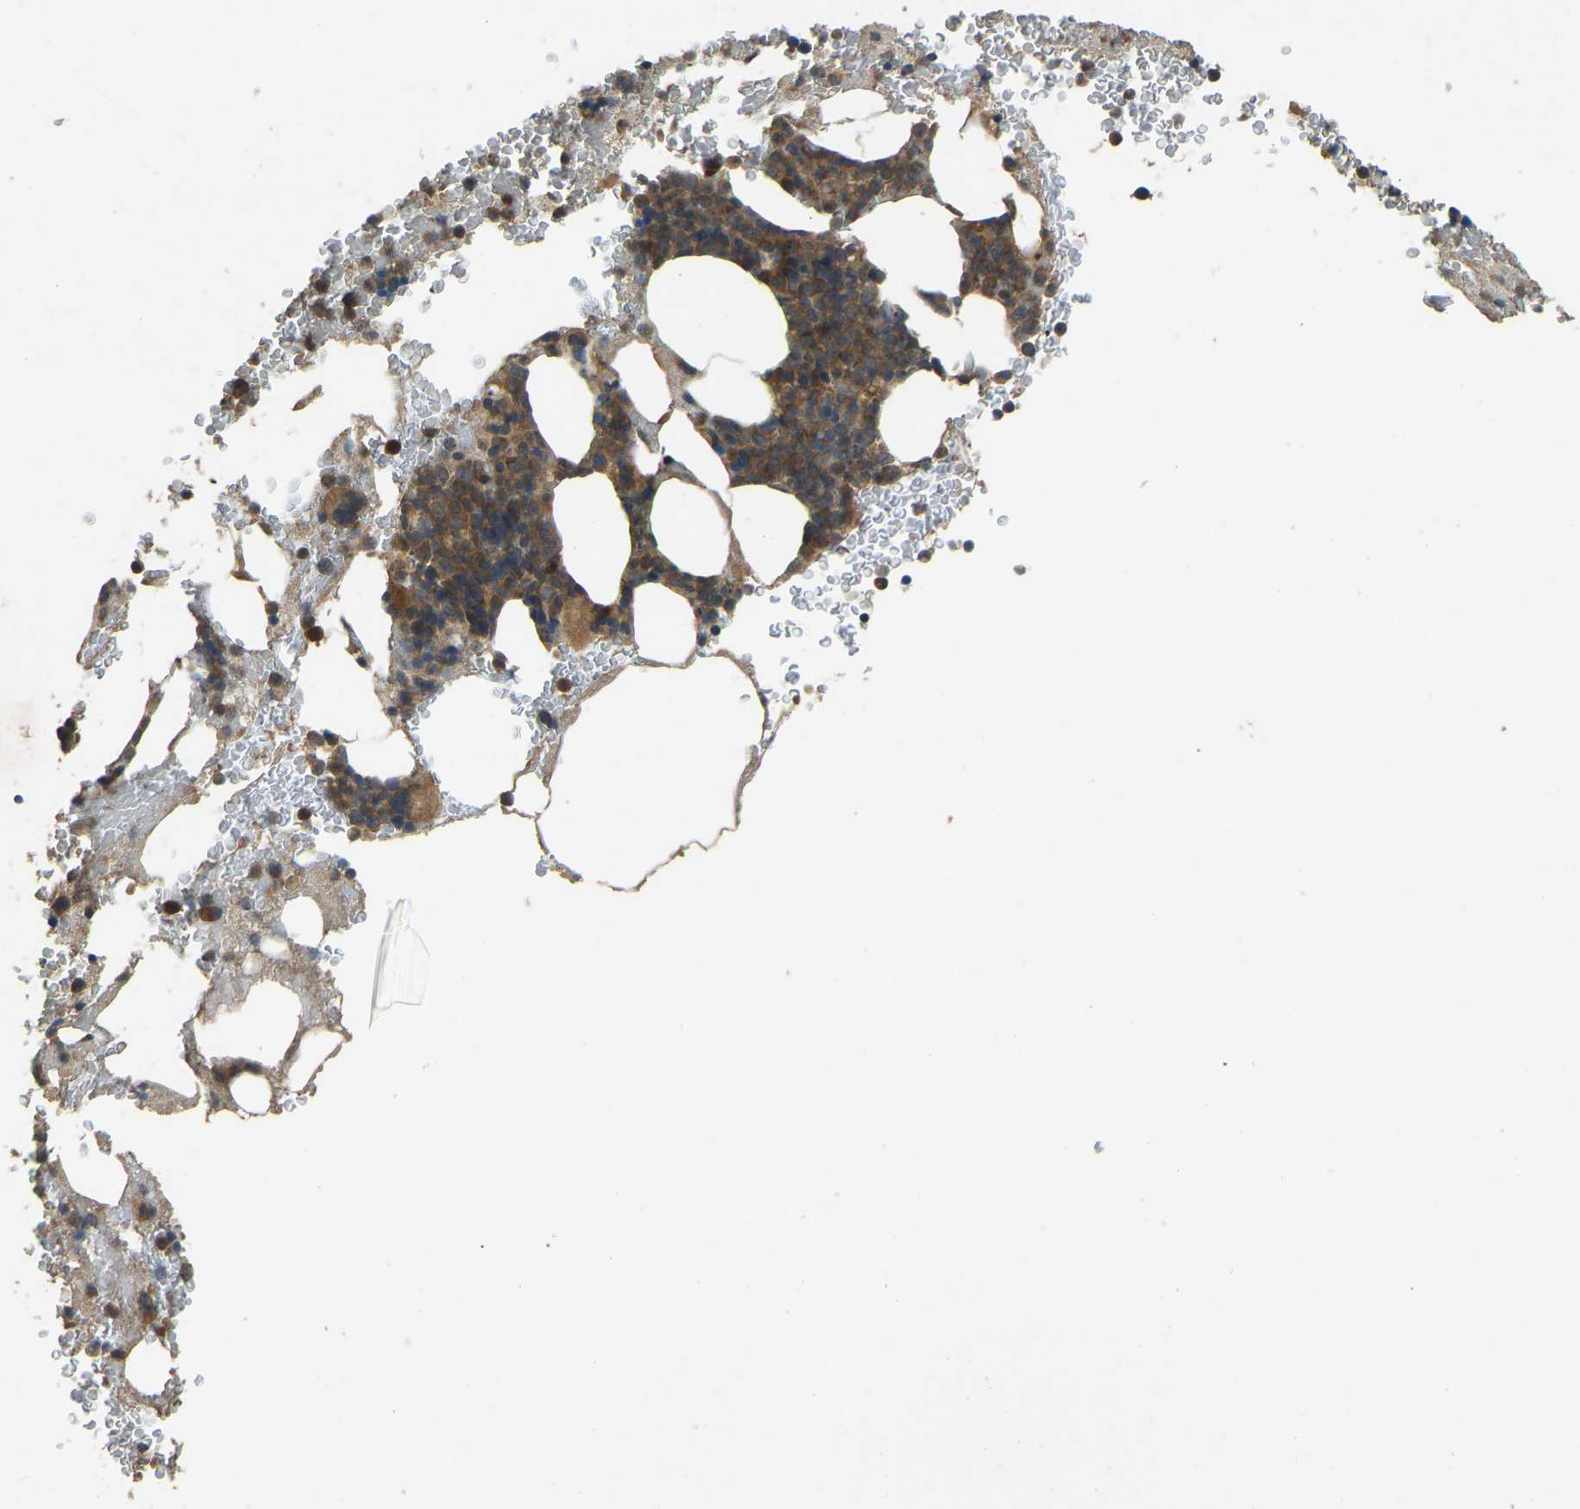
{"staining": {"intensity": "moderate", "quantity": ">75%", "location": "cytoplasmic/membranous"}, "tissue": "bone marrow", "cell_type": "Hematopoietic cells", "image_type": "normal", "snomed": [{"axis": "morphology", "description": "Normal tissue, NOS"}, {"axis": "morphology", "description": "Inflammation, NOS"}, {"axis": "topography", "description": "Bone marrow"}], "caption": "IHC photomicrograph of normal bone marrow: bone marrow stained using IHC demonstrates medium levels of moderate protein expression localized specifically in the cytoplasmic/membranous of hematopoietic cells, appearing as a cytoplasmic/membranous brown color.", "gene": "ZNF71", "patient": {"sex": "male", "age": 63}}